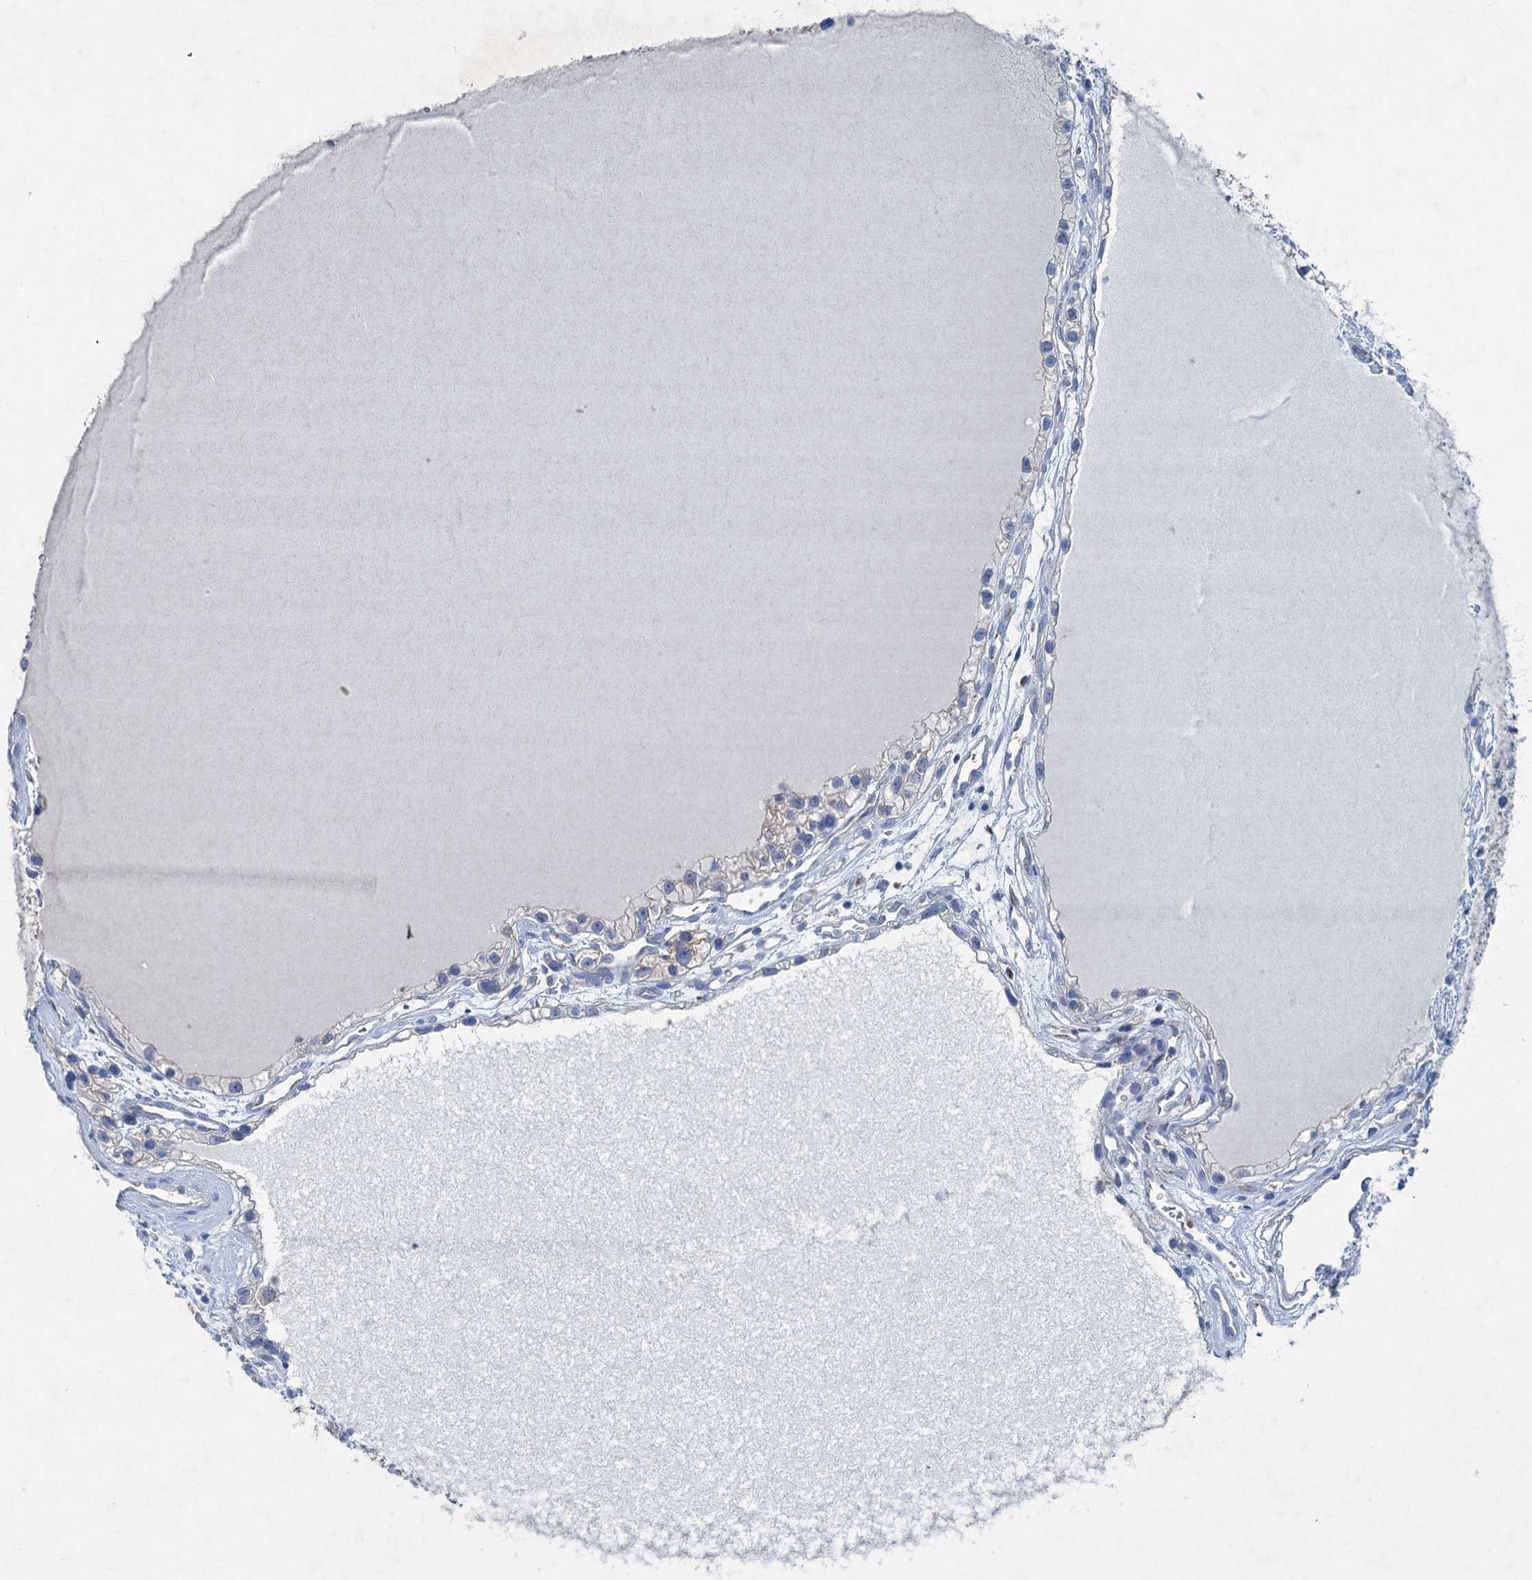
{"staining": {"intensity": "moderate", "quantity": "<25%", "location": "cytoplasmic/membranous"}, "tissue": "renal cancer", "cell_type": "Tumor cells", "image_type": "cancer", "snomed": [{"axis": "morphology", "description": "Adenocarcinoma, NOS"}, {"axis": "topography", "description": "Kidney"}], "caption": "Renal adenocarcinoma stained with a brown dye demonstrates moderate cytoplasmic/membranous positive staining in about <25% of tumor cells.", "gene": "ELP4", "patient": {"sex": "female", "age": 57}}